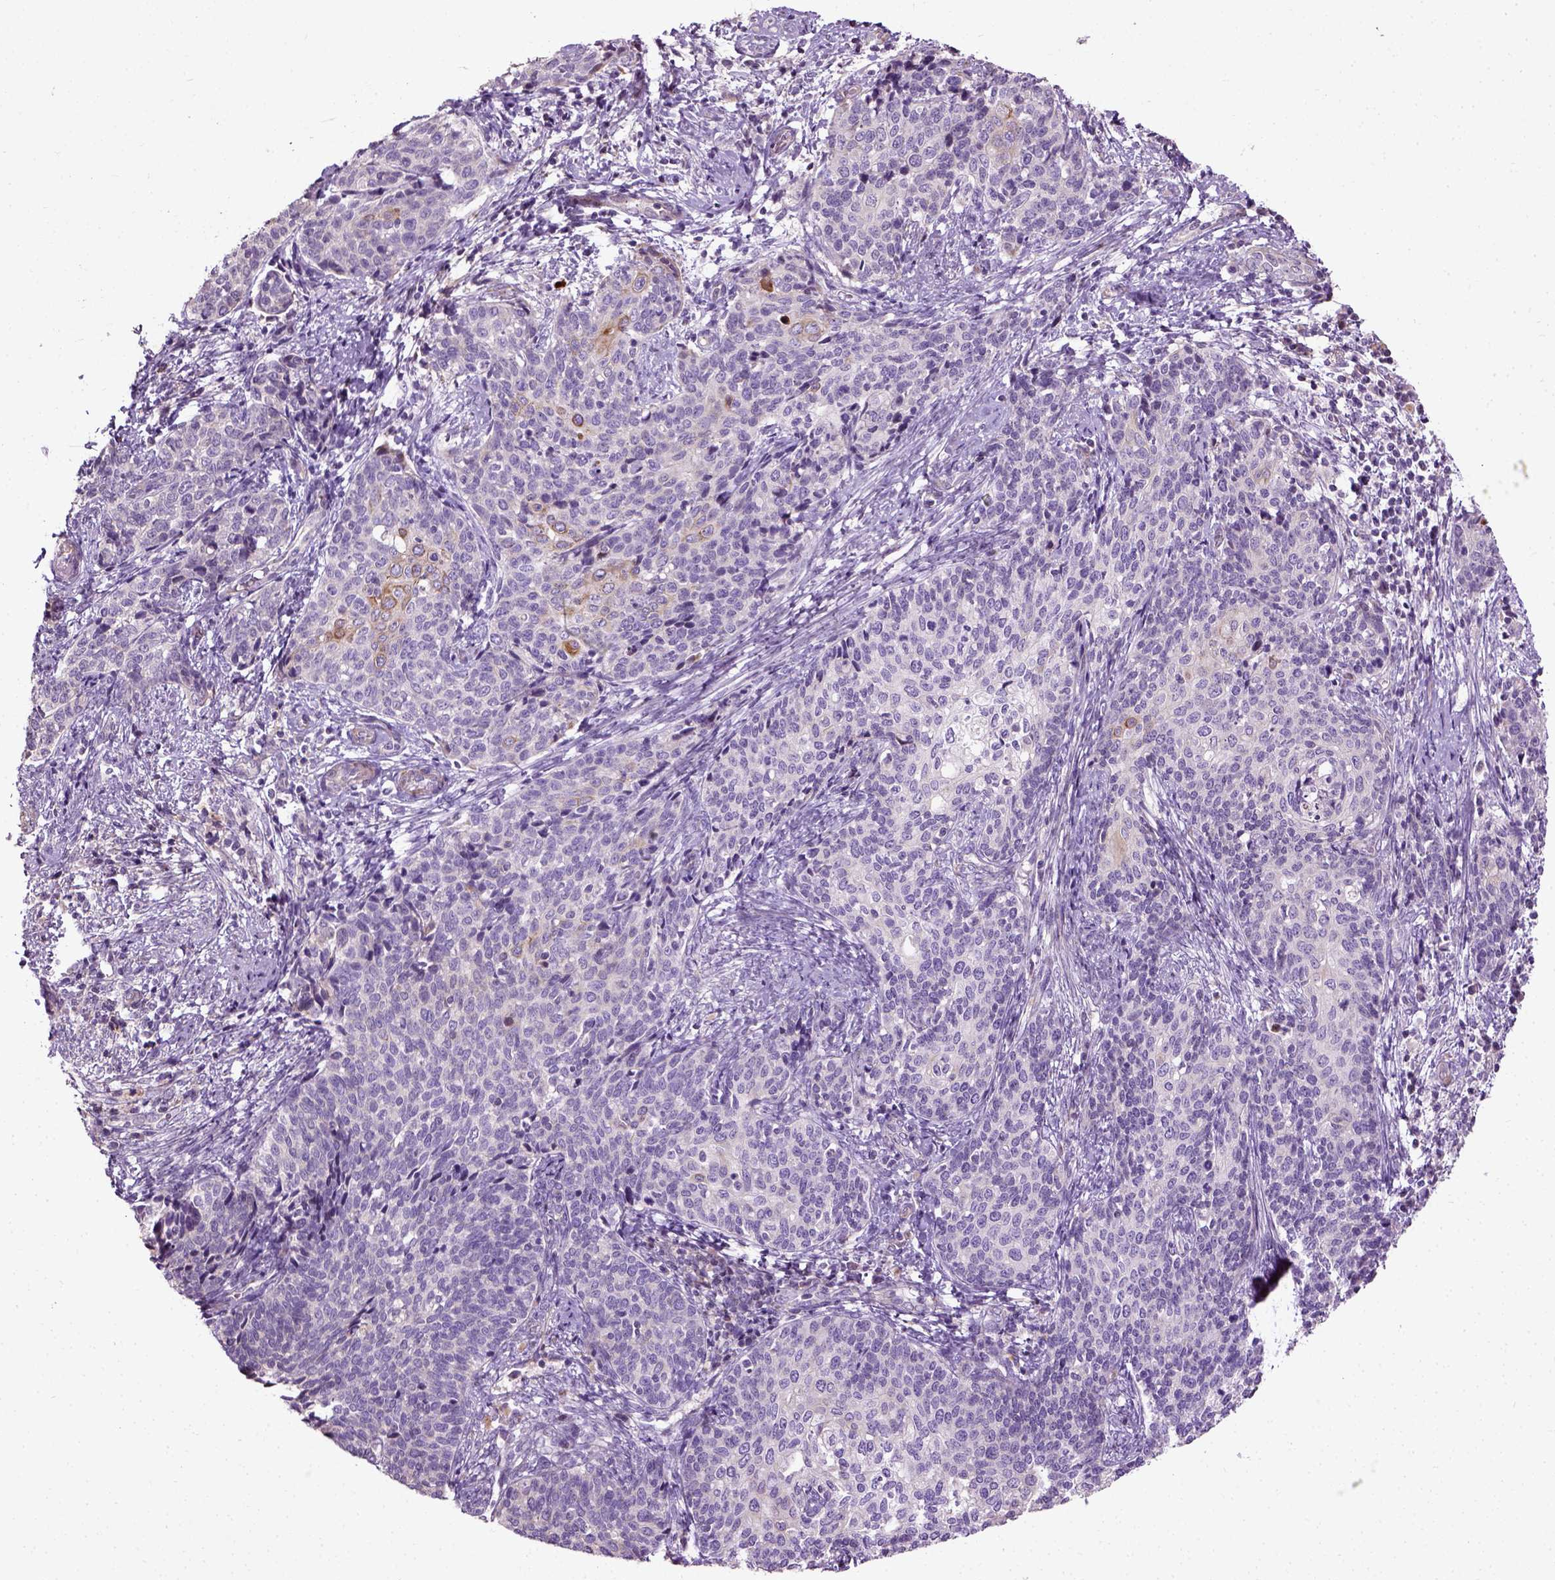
{"staining": {"intensity": "weak", "quantity": "<25%", "location": "cytoplasmic/membranous"}, "tissue": "cervical cancer", "cell_type": "Tumor cells", "image_type": "cancer", "snomed": [{"axis": "morphology", "description": "Squamous cell carcinoma, NOS"}, {"axis": "topography", "description": "Cervix"}], "caption": "Micrograph shows no significant protein positivity in tumor cells of squamous cell carcinoma (cervical). (DAB (3,3'-diaminobenzidine) immunohistochemistry, high magnification).", "gene": "PKP3", "patient": {"sex": "female", "age": 39}}